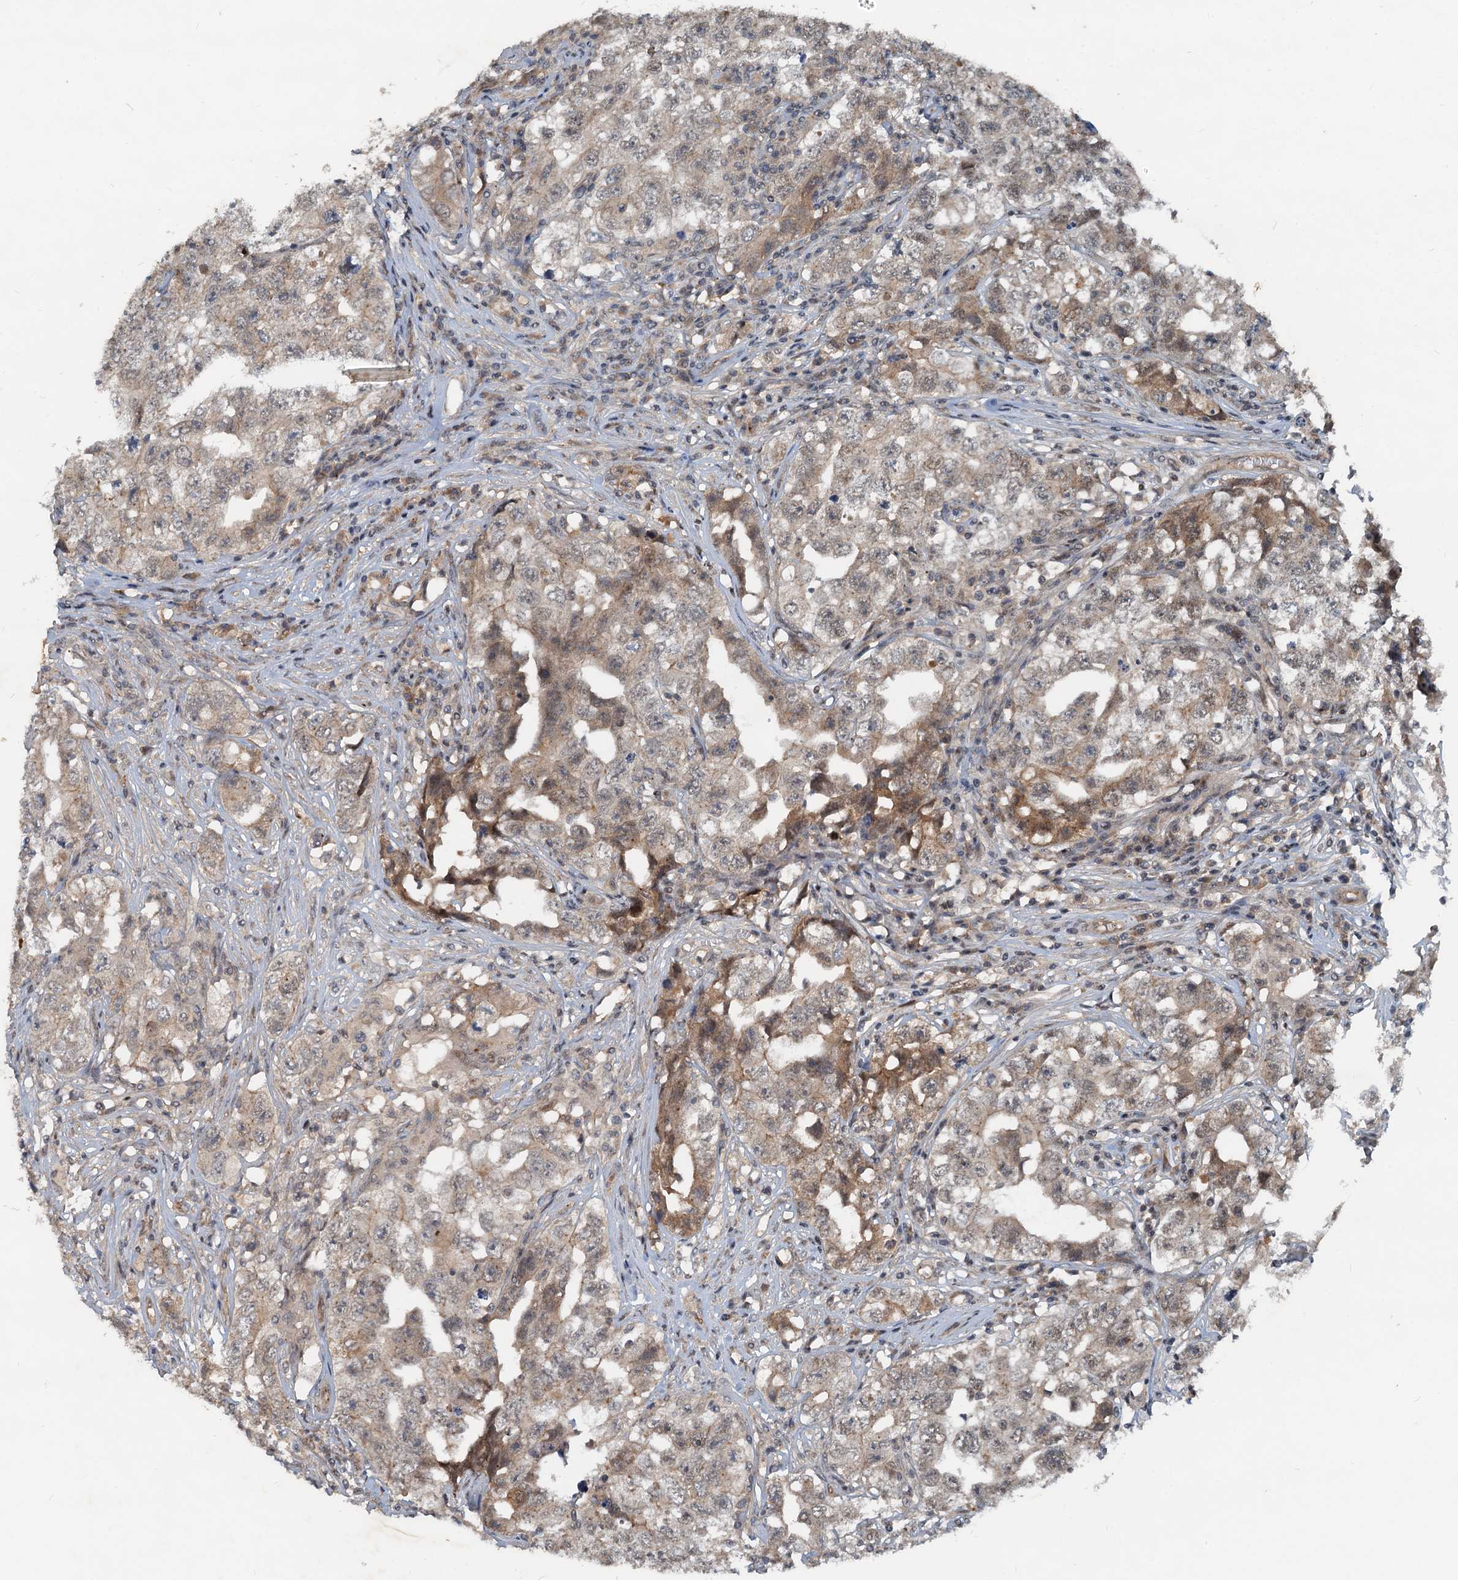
{"staining": {"intensity": "moderate", "quantity": "<25%", "location": "cytoplasmic/membranous,nuclear"}, "tissue": "testis cancer", "cell_type": "Tumor cells", "image_type": "cancer", "snomed": [{"axis": "morphology", "description": "Seminoma, NOS"}, {"axis": "morphology", "description": "Carcinoma, Embryonal, NOS"}, {"axis": "topography", "description": "Testis"}], "caption": "Brown immunohistochemical staining in seminoma (testis) reveals moderate cytoplasmic/membranous and nuclear positivity in approximately <25% of tumor cells.", "gene": "CEP68", "patient": {"sex": "male", "age": 43}}